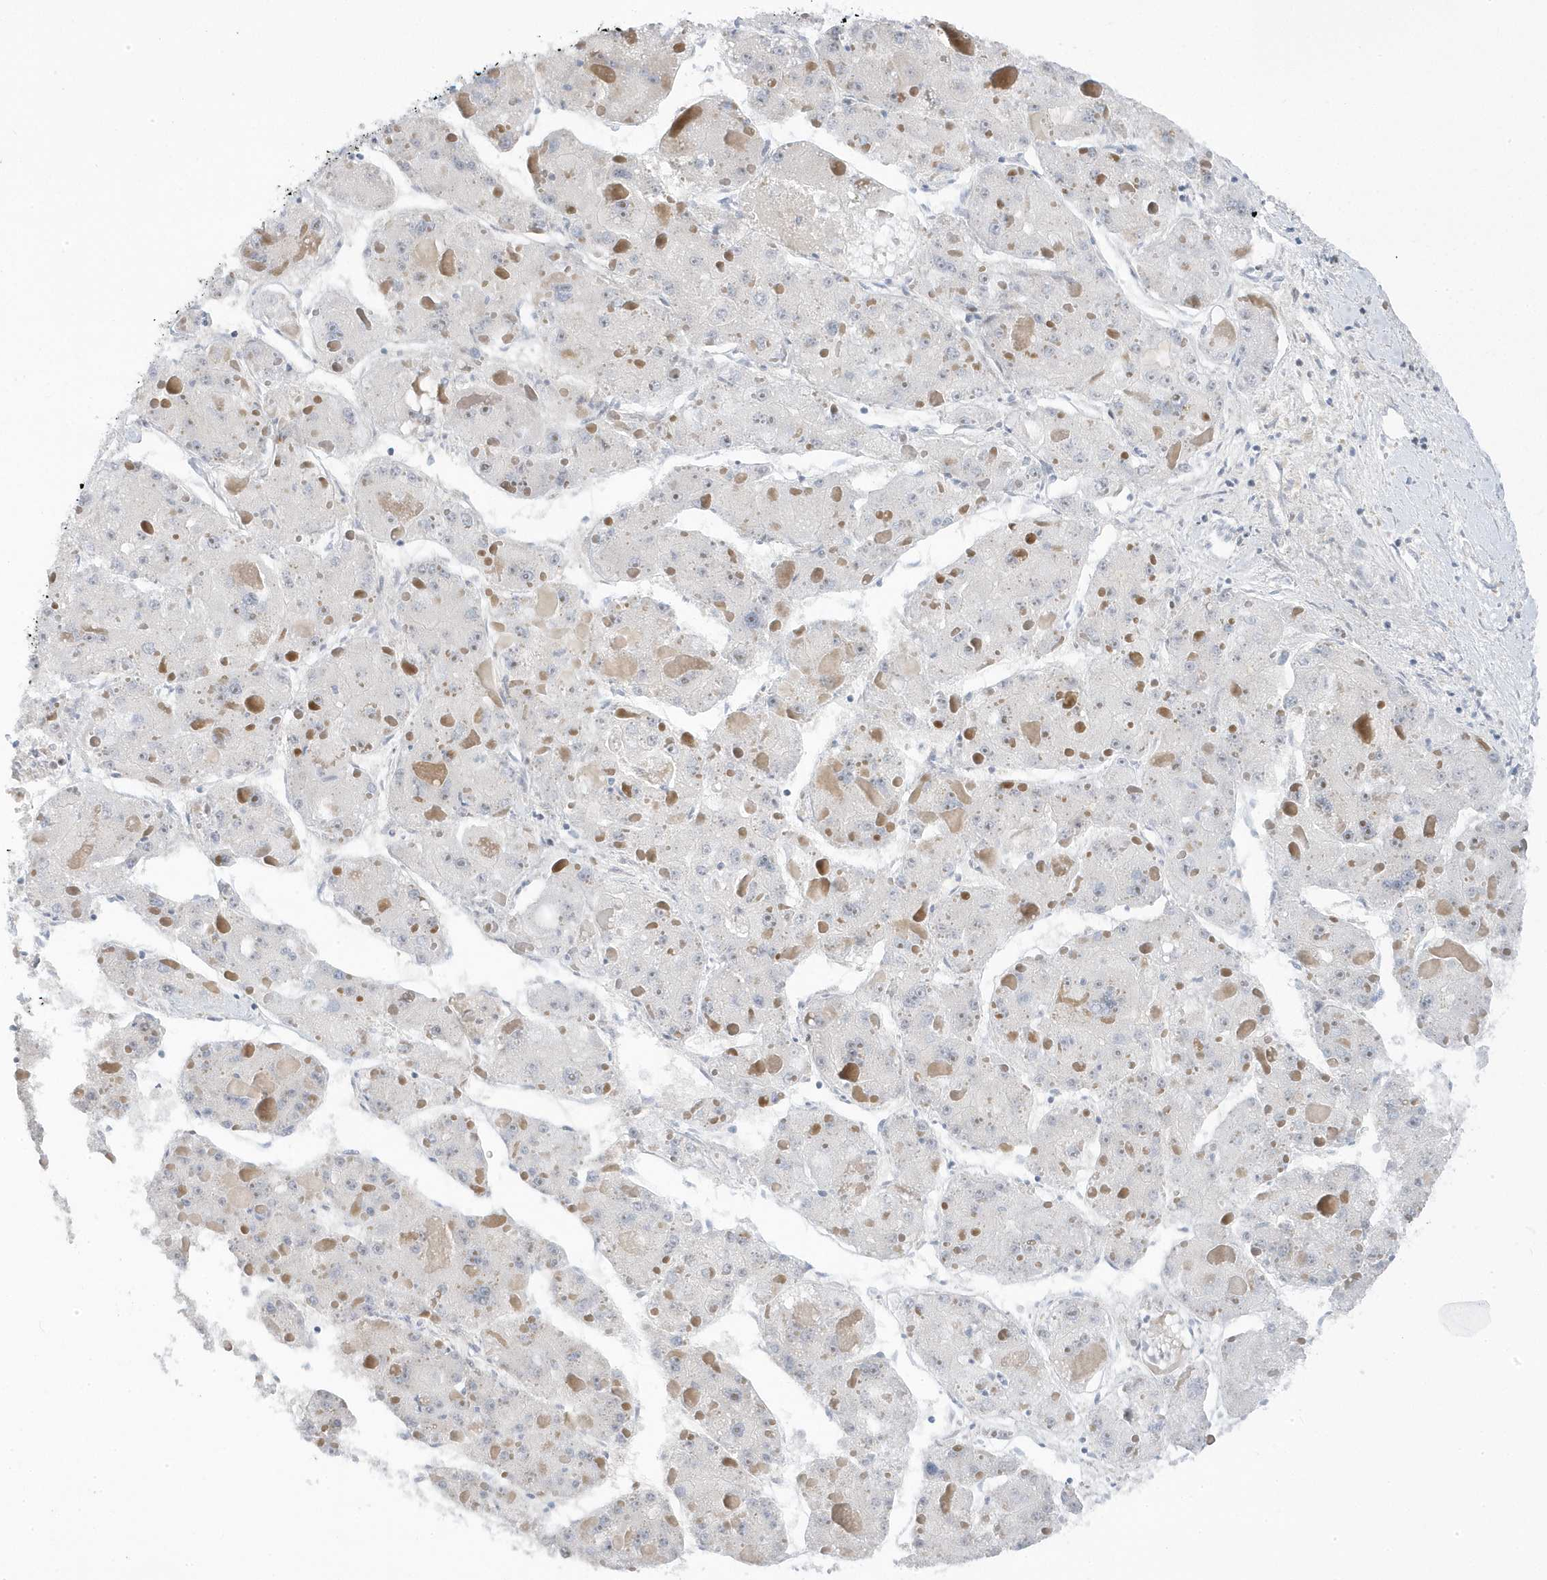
{"staining": {"intensity": "negative", "quantity": "none", "location": "none"}, "tissue": "liver cancer", "cell_type": "Tumor cells", "image_type": "cancer", "snomed": [{"axis": "morphology", "description": "Carcinoma, Hepatocellular, NOS"}, {"axis": "topography", "description": "Liver"}], "caption": "Immunohistochemistry of human liver cancer (hepatocellular carcinoma) exhibits no expression in tumor cells. Brightfield microscopy of immunohistochemistry (IHC) stained with DAB (brown) and hematoxylin (blue), captured at high magnification.", "gene": "MAP7D3", "patient": {"sex": "female", "age": 73}}